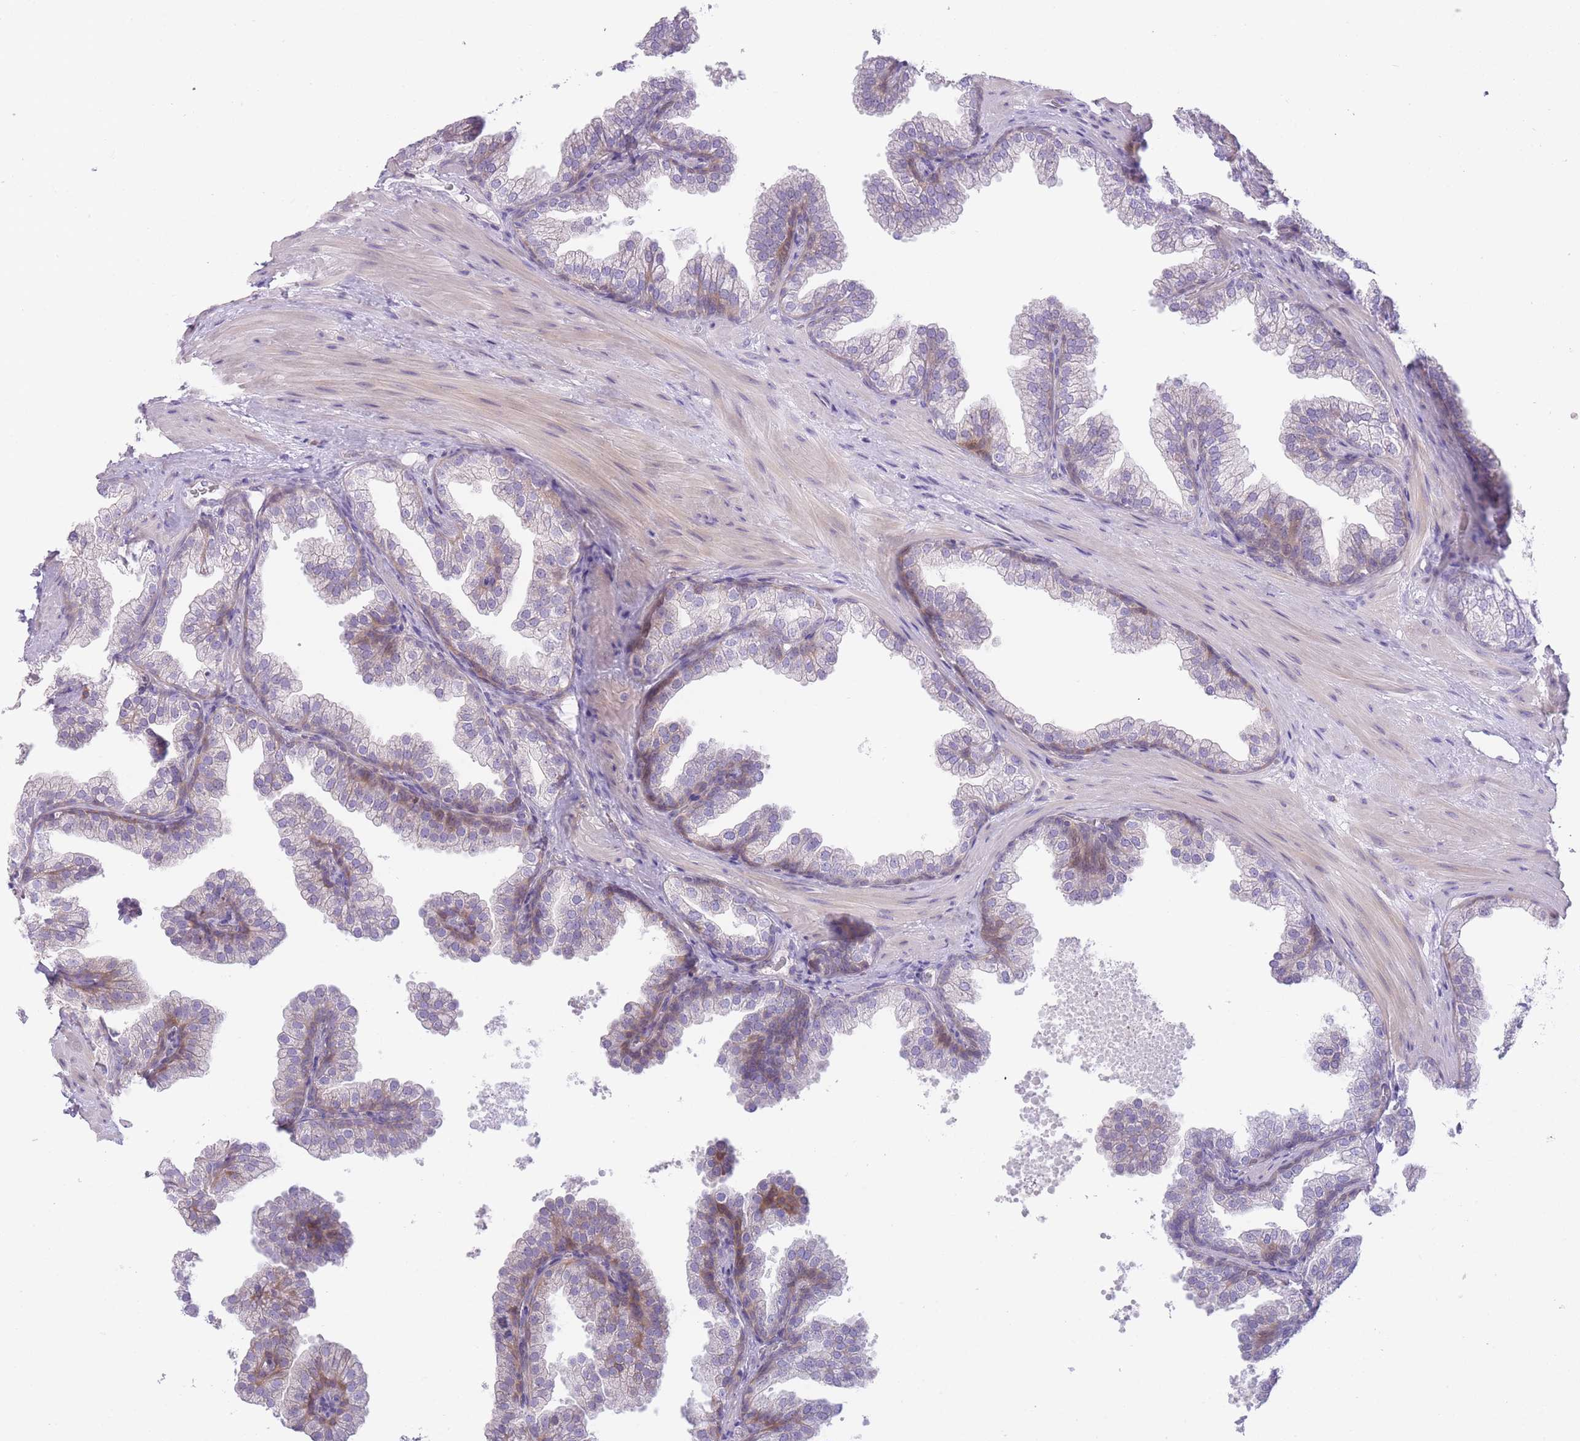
{"staining": {"intensity": "weak", "quantity": "<25%", "location": "cytoplasmic/membranous"}, "tissue": "prostate", "cell_type": "Glandular cells", "image_type": "normal", "snomed": [{"axis": "morphology", "description": "Normal tissue, NOS"}, {"axis": "topography", "description": "Prostate"}], "caption": "Glandular cells are negative for brown protein staining in benign prostate. Brightfield microscopy of IHC stained with DAB (3,3'-diaminobenzidine) (brown) and hematoxylin (blue), captured at high magnification.", "gene": "IMPG1", "patient": {"sex": "male", "age": 37}}